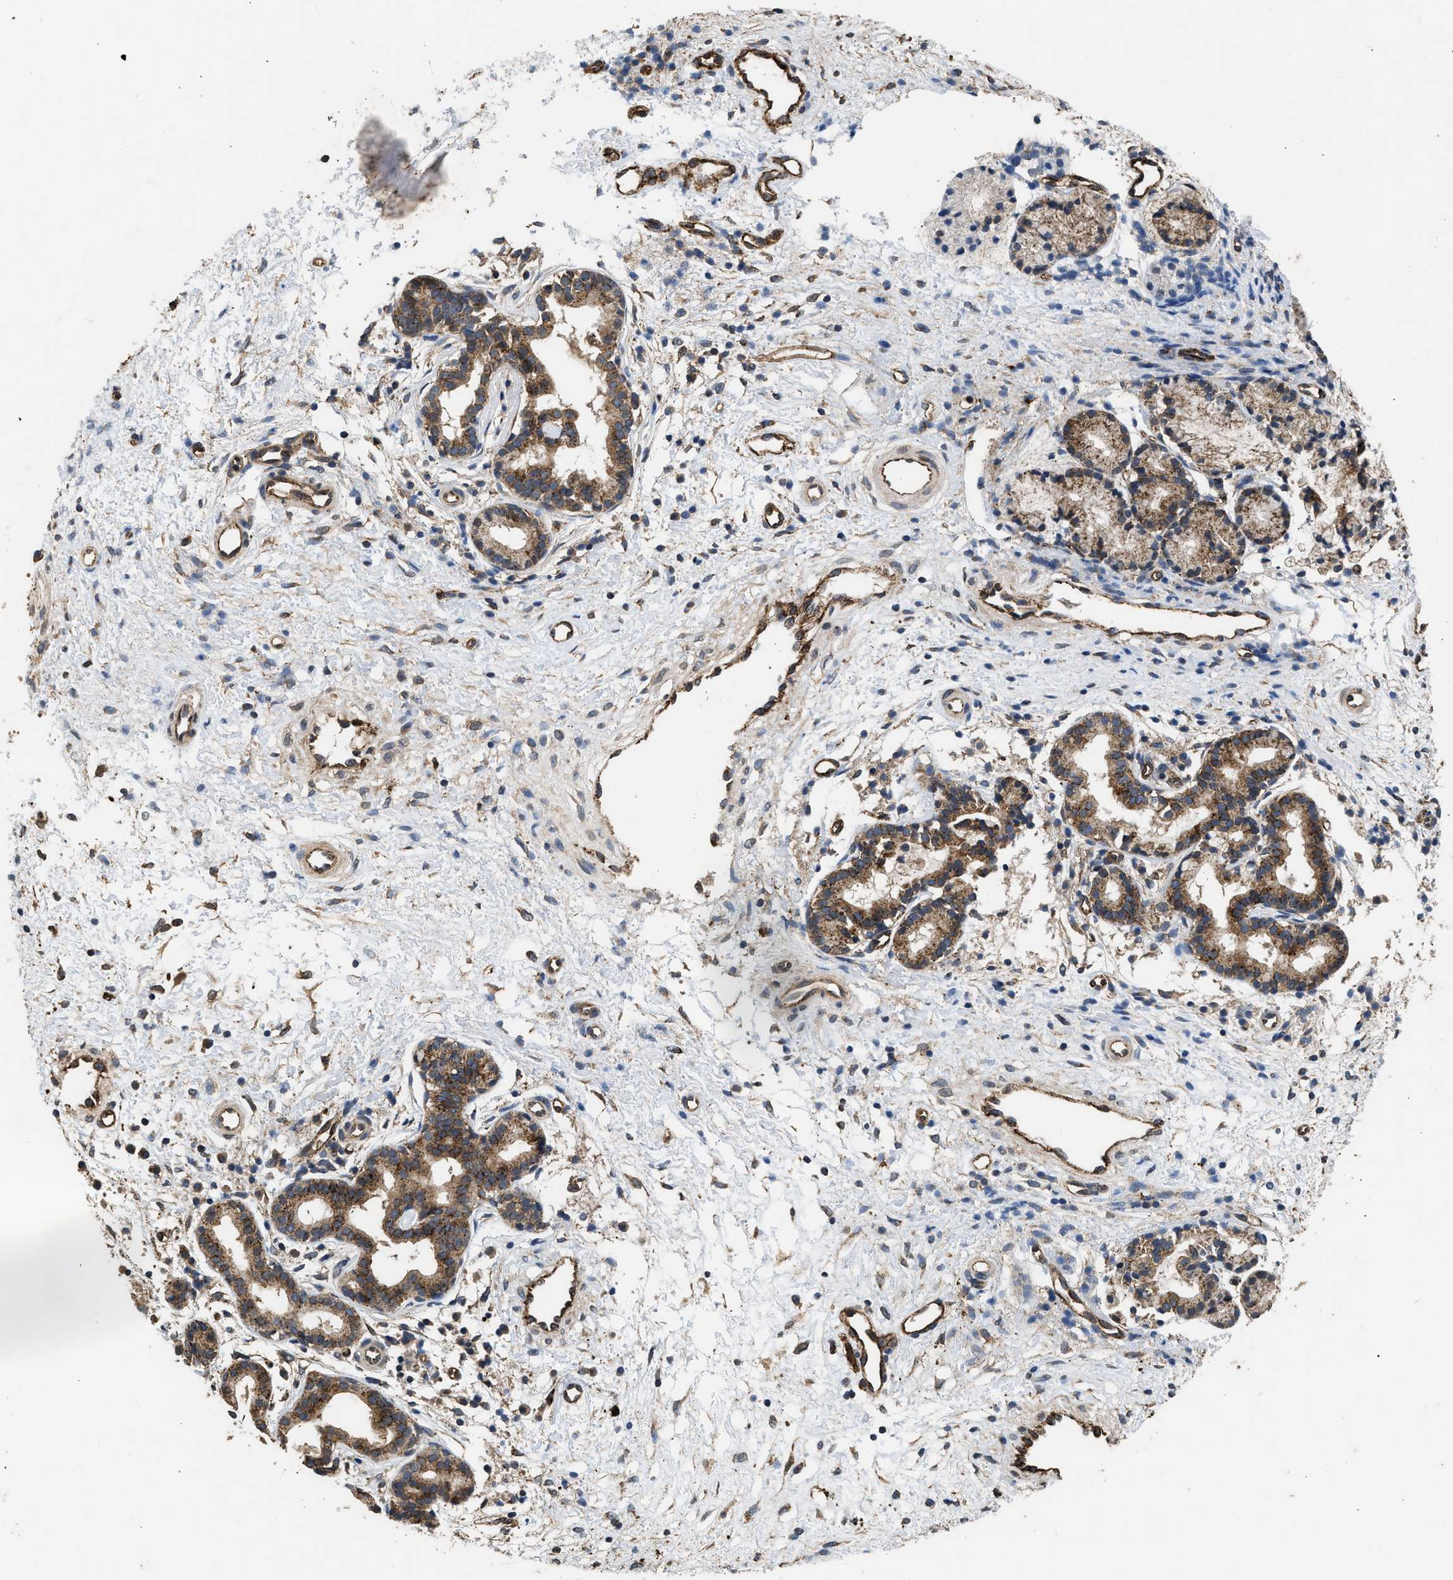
{"staining": {"intensity": "strong", "quantity": ">75%", "location": "cytoplasmic/membranous"}, "tissue": "nasopharynx", "cell_type": "Respiratory epithelial cells", "image_type": "normal", "snomed": [{"axis": "morphology", "description": "Normal tissue, NOS"}, {"axis": "topography", "description": "Nasopharynx"}], "caption": "Unremarkable nasopharynx was stained to show a protein in brown. There is high levels of strong cytoplasmic/membranous positivity in about >75% of respiratory epithelial cells.", "gene": "CTSV", "patient": {"sex": "male", "age": 21}}